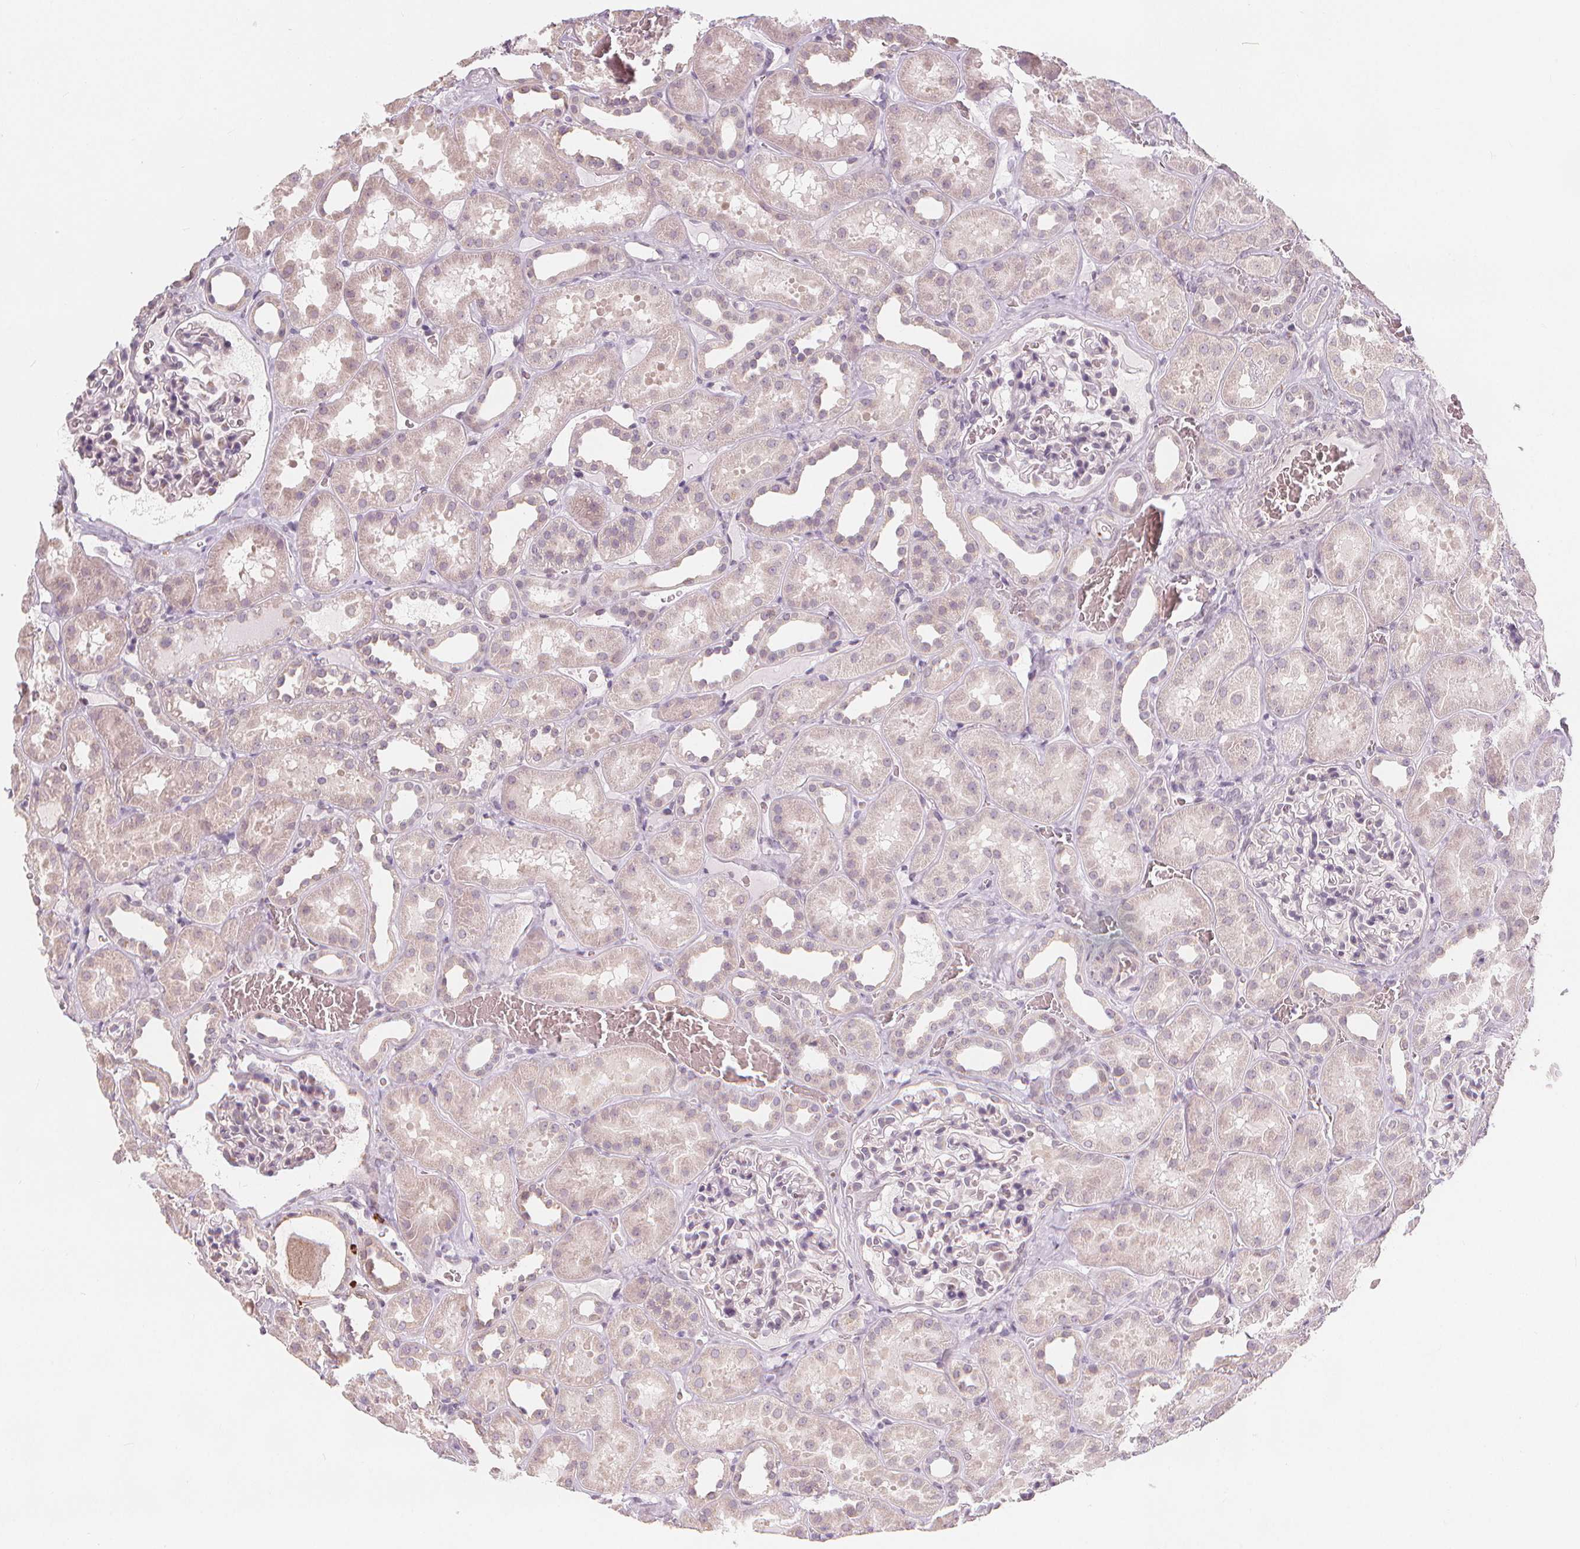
{"staining": {"intensity": "negative", "quantity": "none", "location": "none"}, "tissue": "kidney", "cell_type": "Cells in glomeruli", "image_type": "normal", "snomed": [{"axis": "morphology", "description": "Normal tissue, NOS"}, {"axis": "topography", "description": "Kidney"}], "caption": "The IHC micrograph has no significant positivity in cells in glomeruli of kidney.", "gene": "TIPIN", "patient": {"sex": "female", "age": 41}}